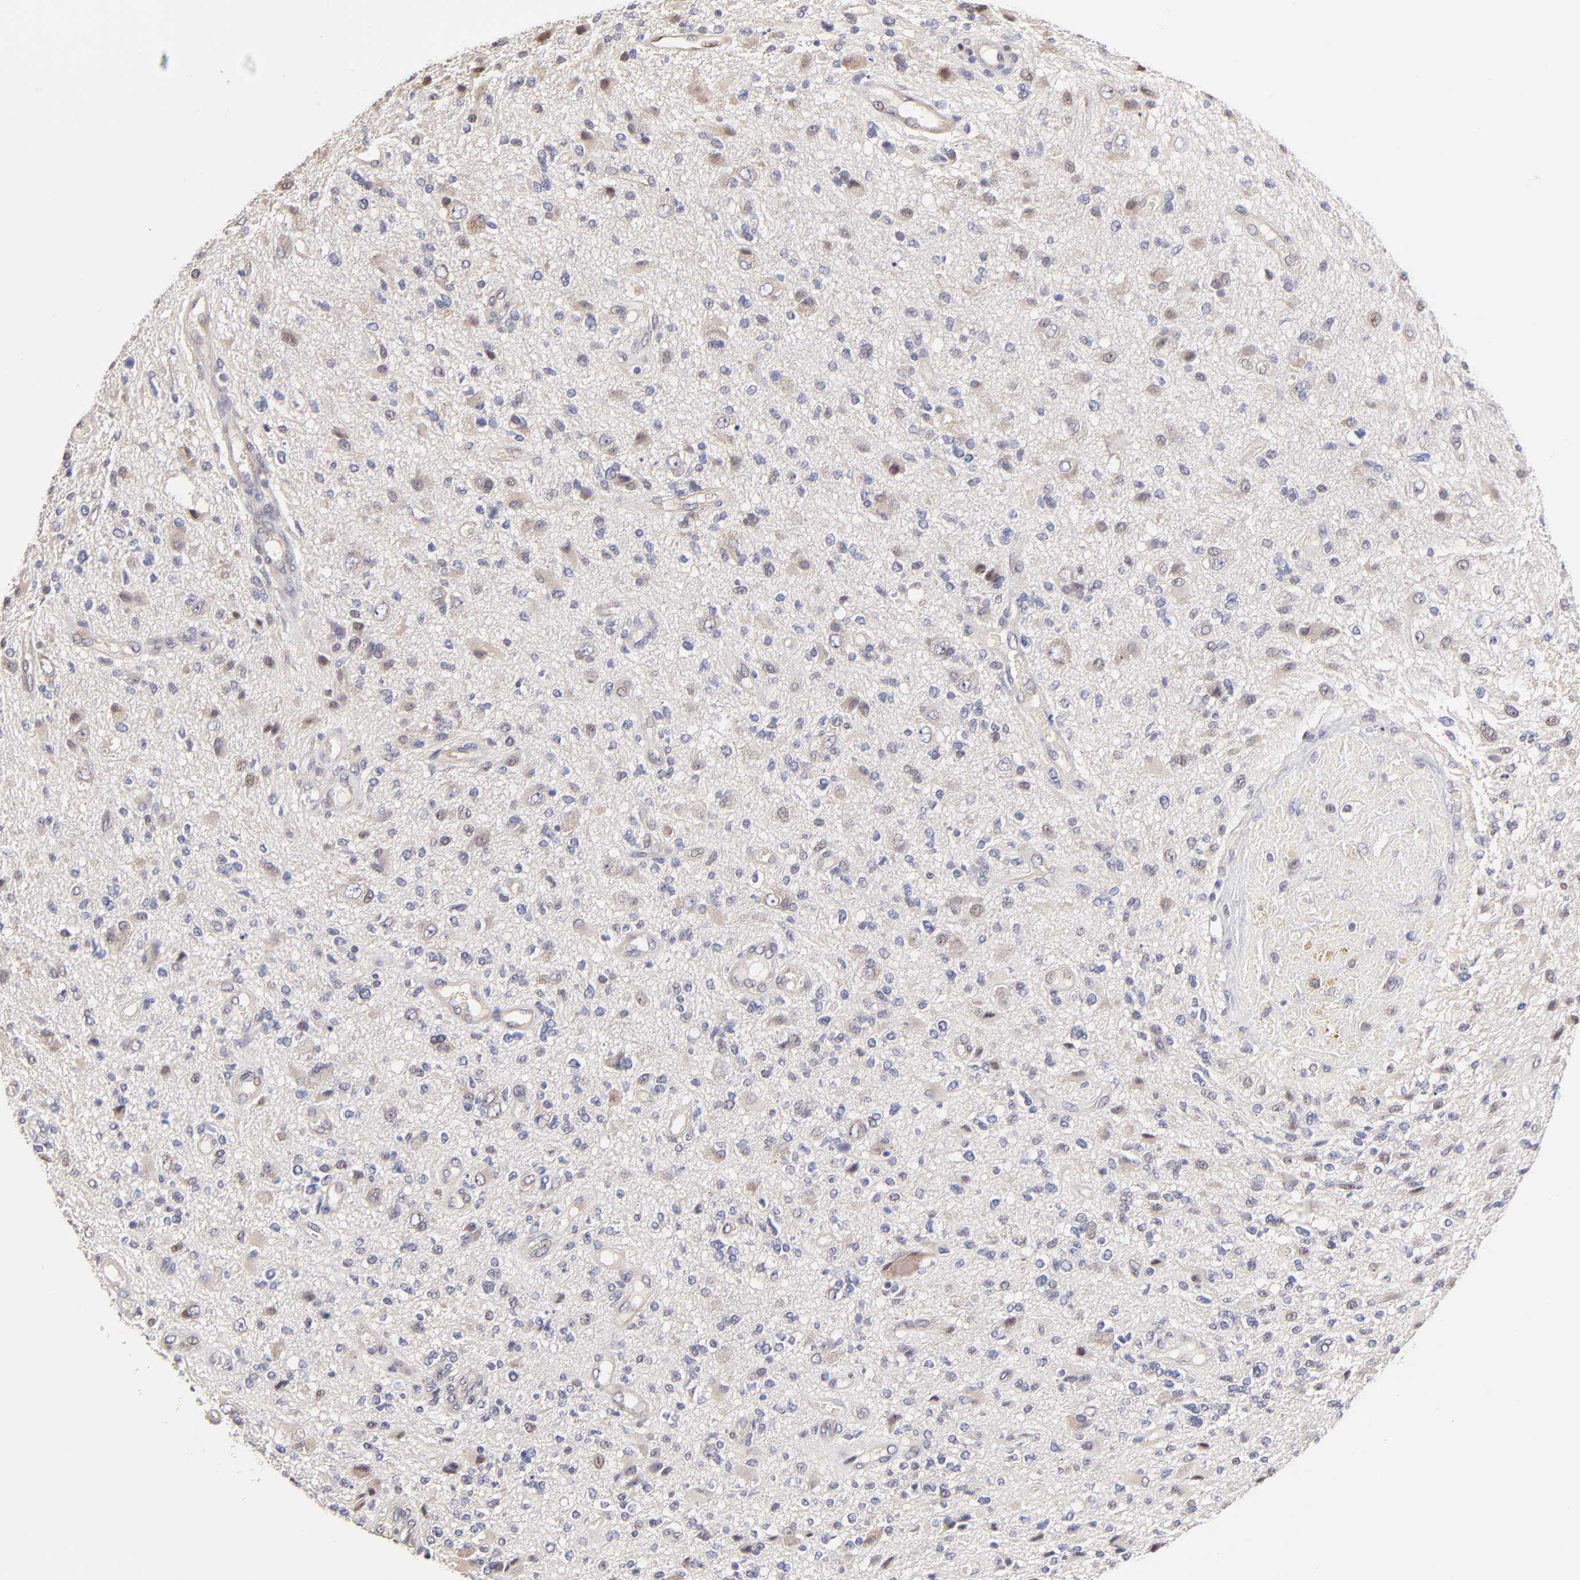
{"staining": {"intensity": "weak", "quantity": "<25%", "location": "cytoplasmic/membranous"}, "tissue": "glioma", "cell_type": "Tumor cells", "image_type": "cancer", "snomed": [{"axis": "morphology", "description": "Normal tissue, NOS"}, {"axis": "morphology", "description": "Glioma, malignant, High grade"}, {"axis": "topography", "description": "Cerebral cortex"}], "caption": "IHC of malignant glioma (high-grade) exhibits no staining in tumor cells.", "gene": "ZNF10", "patient": {"sex": "male", "age": 75}}